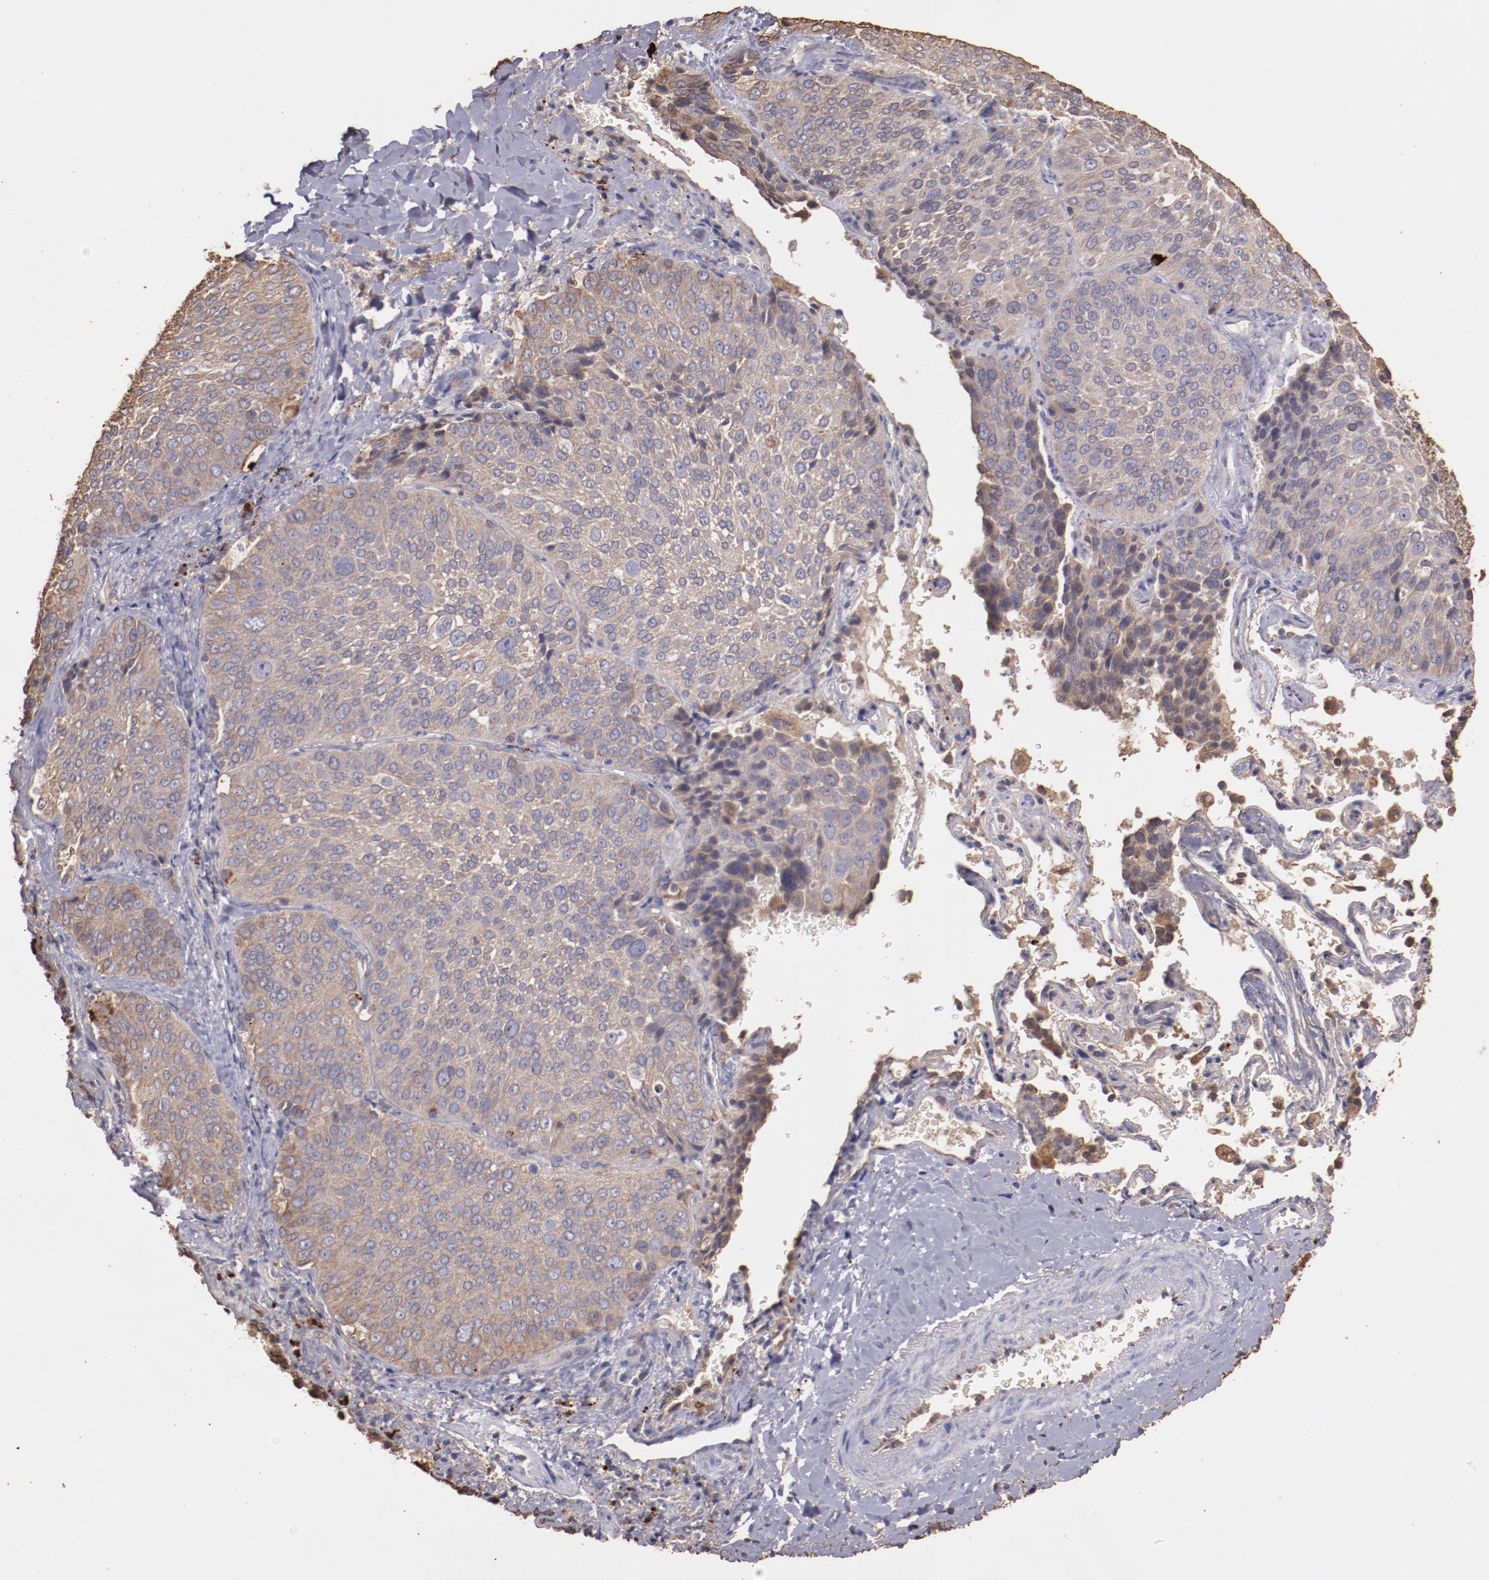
{"staining": {"intensity": "moderate", "quantity": ">75%", "location": "cytoplasmic/membranous"}, "tissue": "lung cancer", "cell_type": "Tumor cells", "image_type": "cancer", "snomed": [{"axis": "morphology", "description": "Squamous cell carcinoma, NOS"}, {"axis": "topography", "description": "Lung"}], "caption": "Lung cancer was stained to show a protein in brown. There is medium levels of moderate cytoplasmic/membranous positivity in approximately >75% of tumor cells.", "gene": "SRRD", "patient": {"sex": "male", "age": 54}}